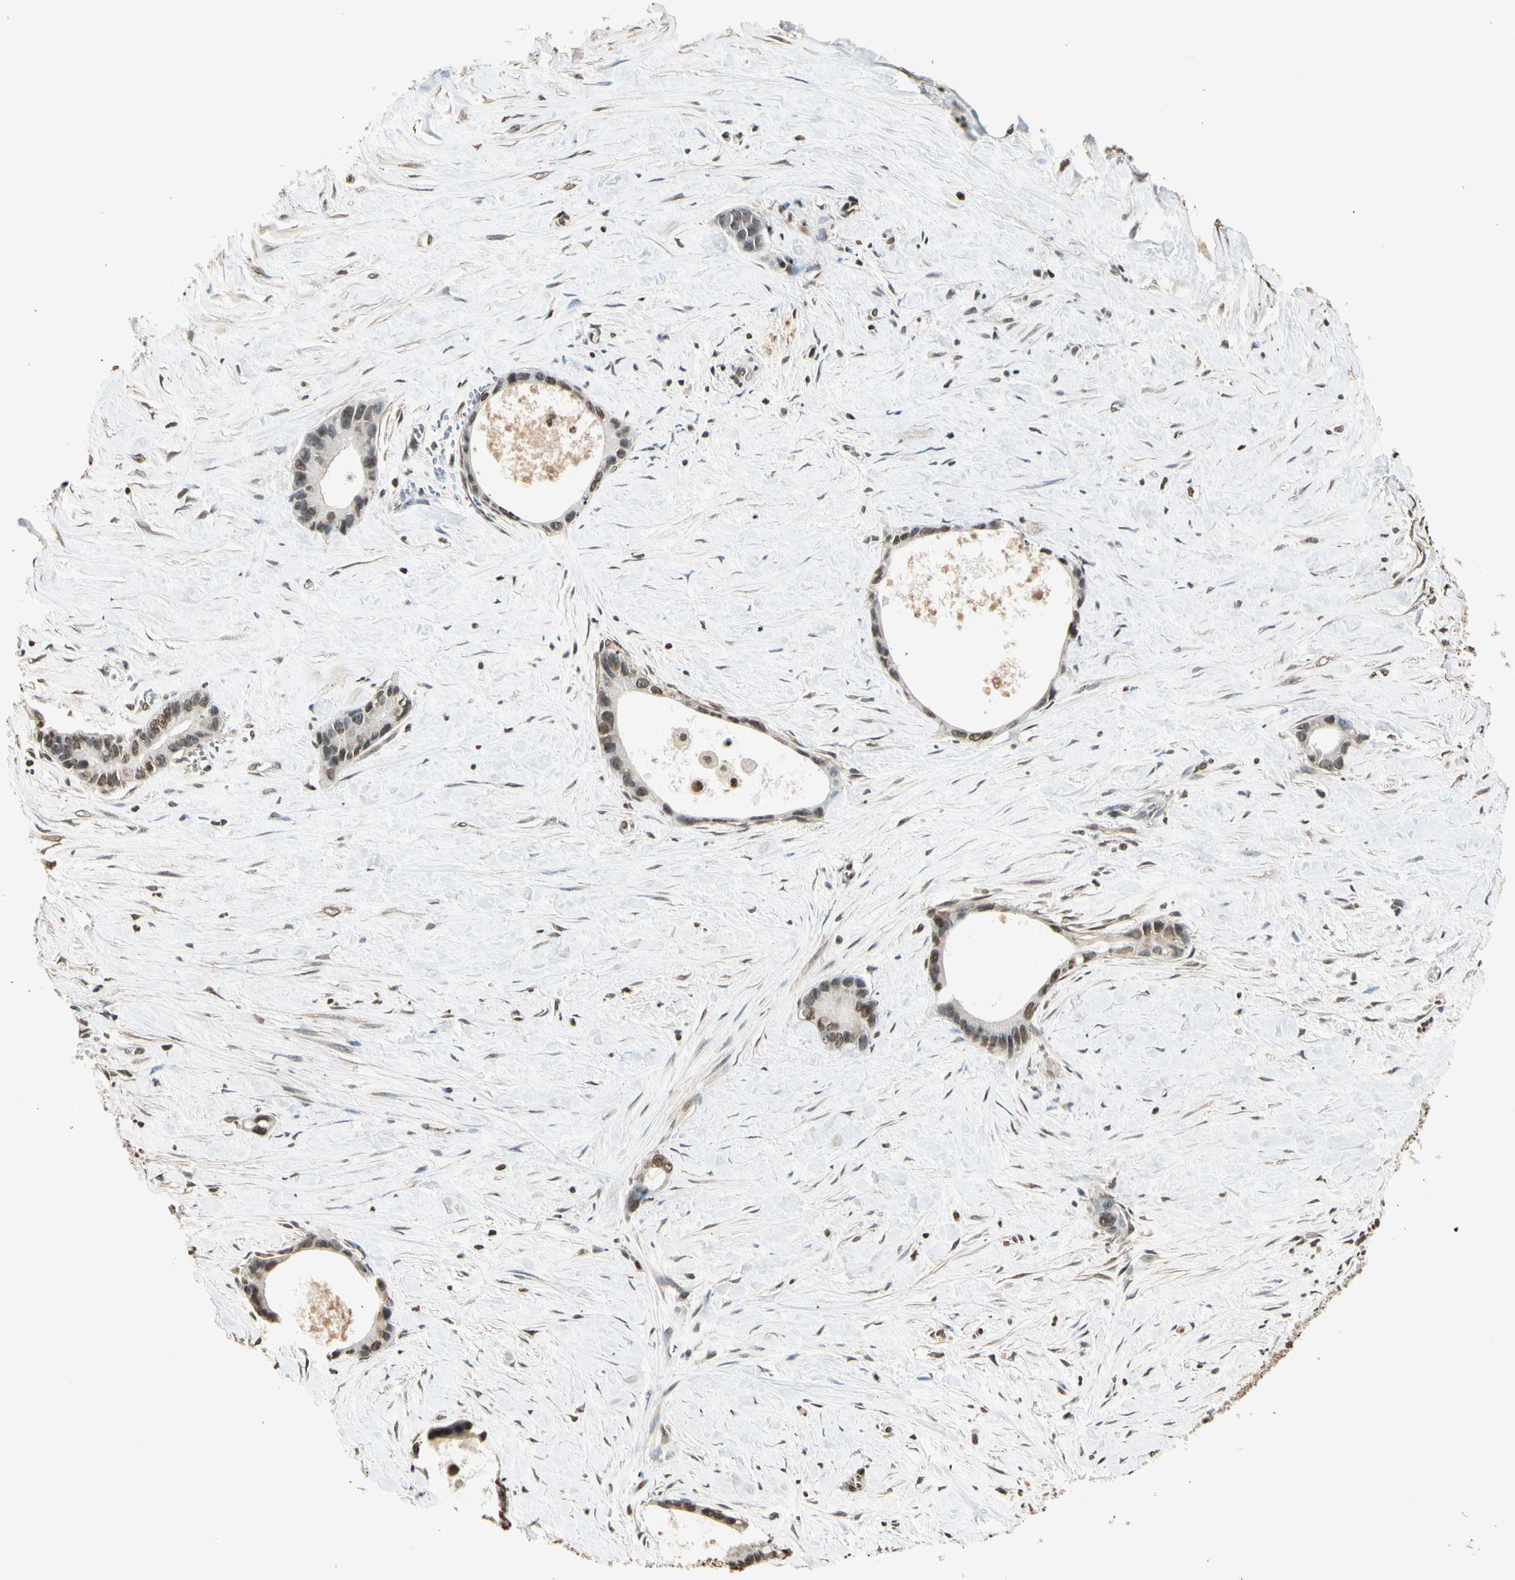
{"staining": {"intensity": "weak", "quantity": "25%-75%", "location": "cytoplasmic/membranous,nuclear"}, "tissue": "liver cancer", "cell_type": "Tumor cells", "image_type": "cancer", "snomed": [{"axis": "morphology", "description": "Cholangiocarcinoma"}, {"axis": "topography", "description": "Liver"}], "caption": "Tumor cells display low levels of weak cytoplasmic/membranous and nuclear expression in approximately 25%-75% of cells in human liver cholangiocarcinoma.", "gene": "TOP1", "patient": {"sex": "female", "age": 55}}